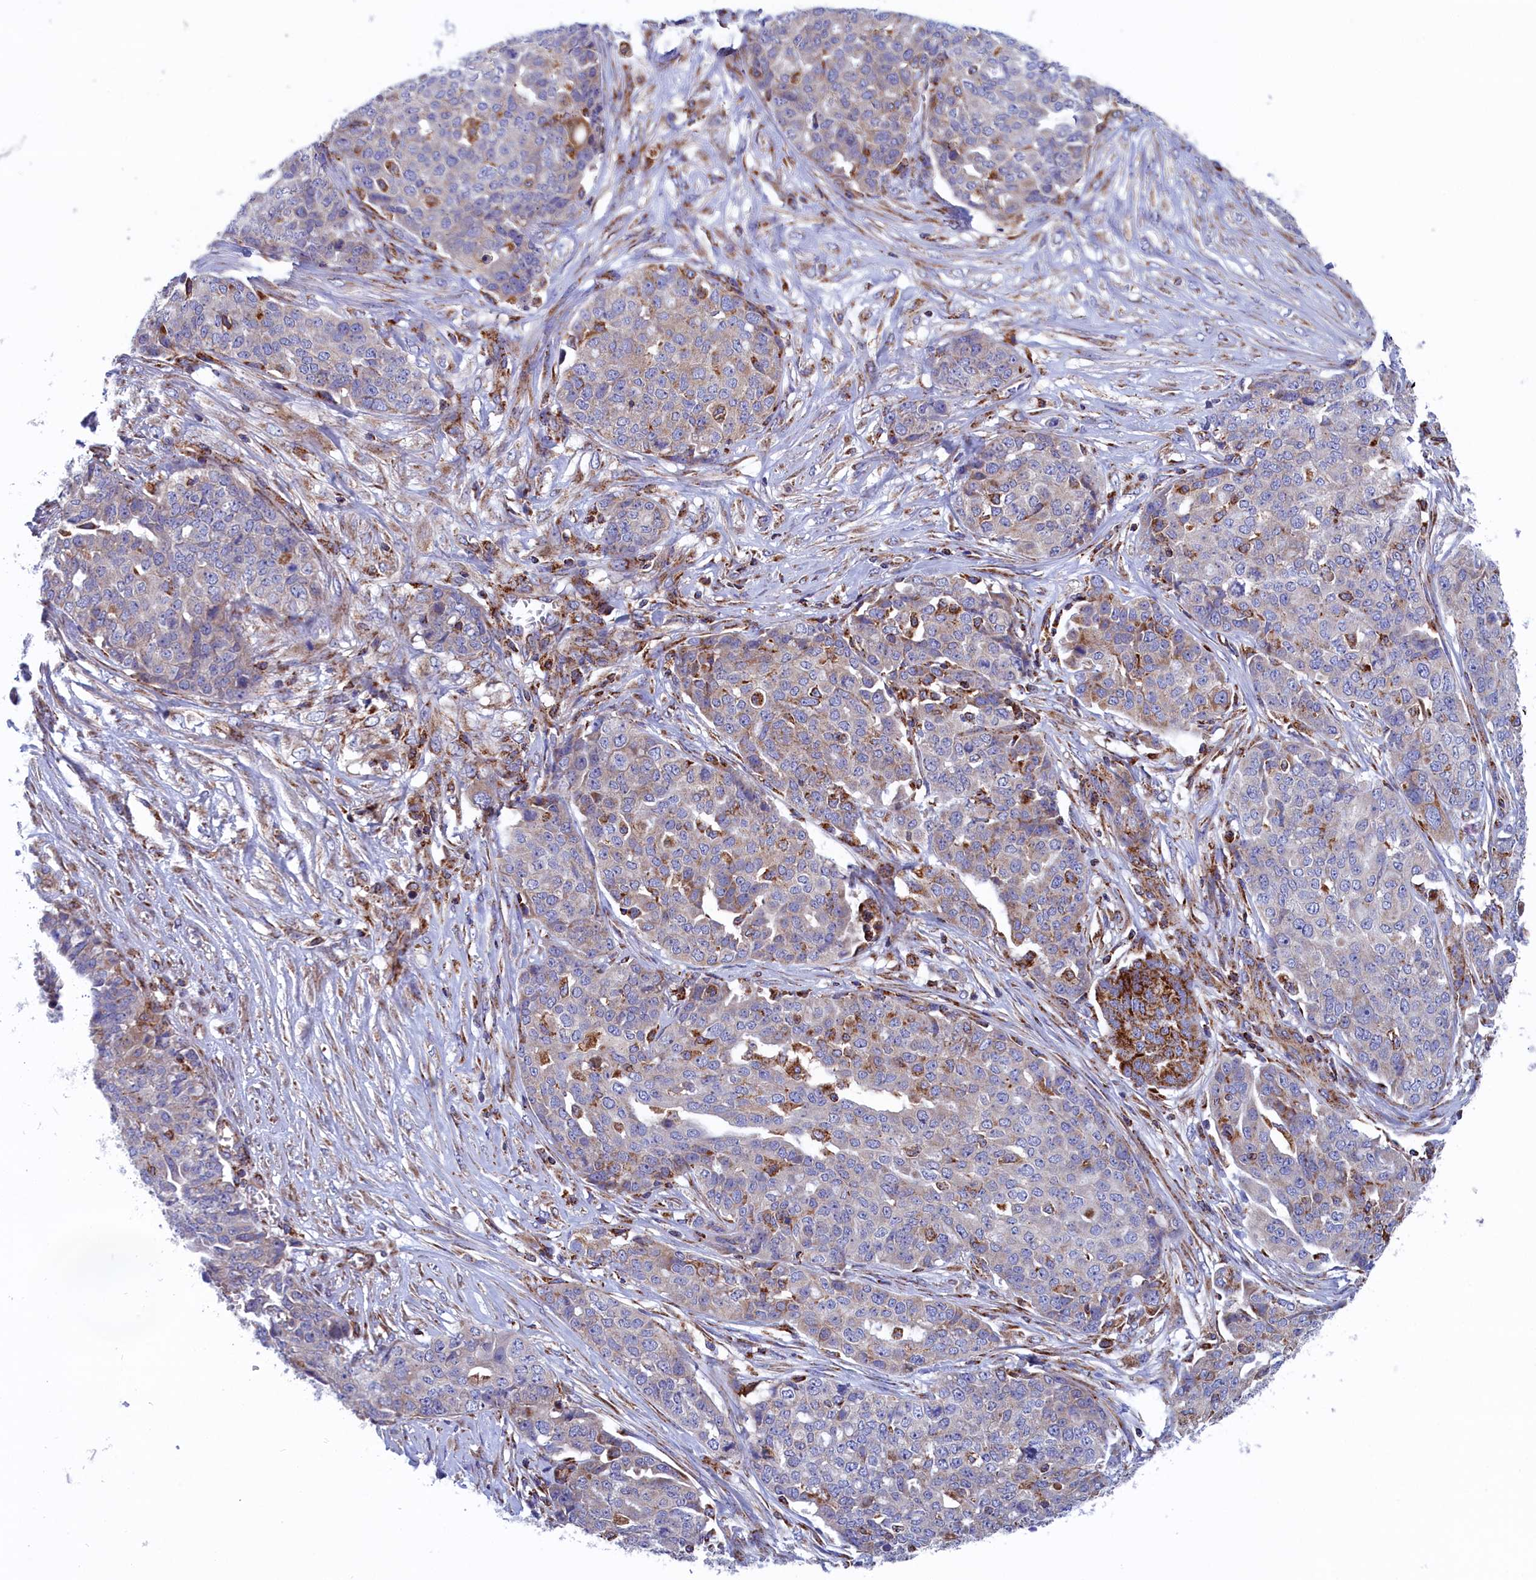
{"staining": {"intensity": "weak", "quantity": "<25%", "location": "cytoplasmic/membranous"}, "tissue": "ovarian cancer", "cell_type": "Tumor cells", "image_type": "cancer", "snomed": [{"axis": "morphology", "description": "Cystadenocarcinoma, serous, NOS"}, {"axis": "topography", "description": "Soft tissue"}, {"axis": "topography", "description": "Ovary"}], "caption": "A histopathology image of human serous cystadenocarcinoma (ovarian) is negative for staining in tumor cells.", "gene": "WDR83", "patient": {"sex": "female", "age": 57}}